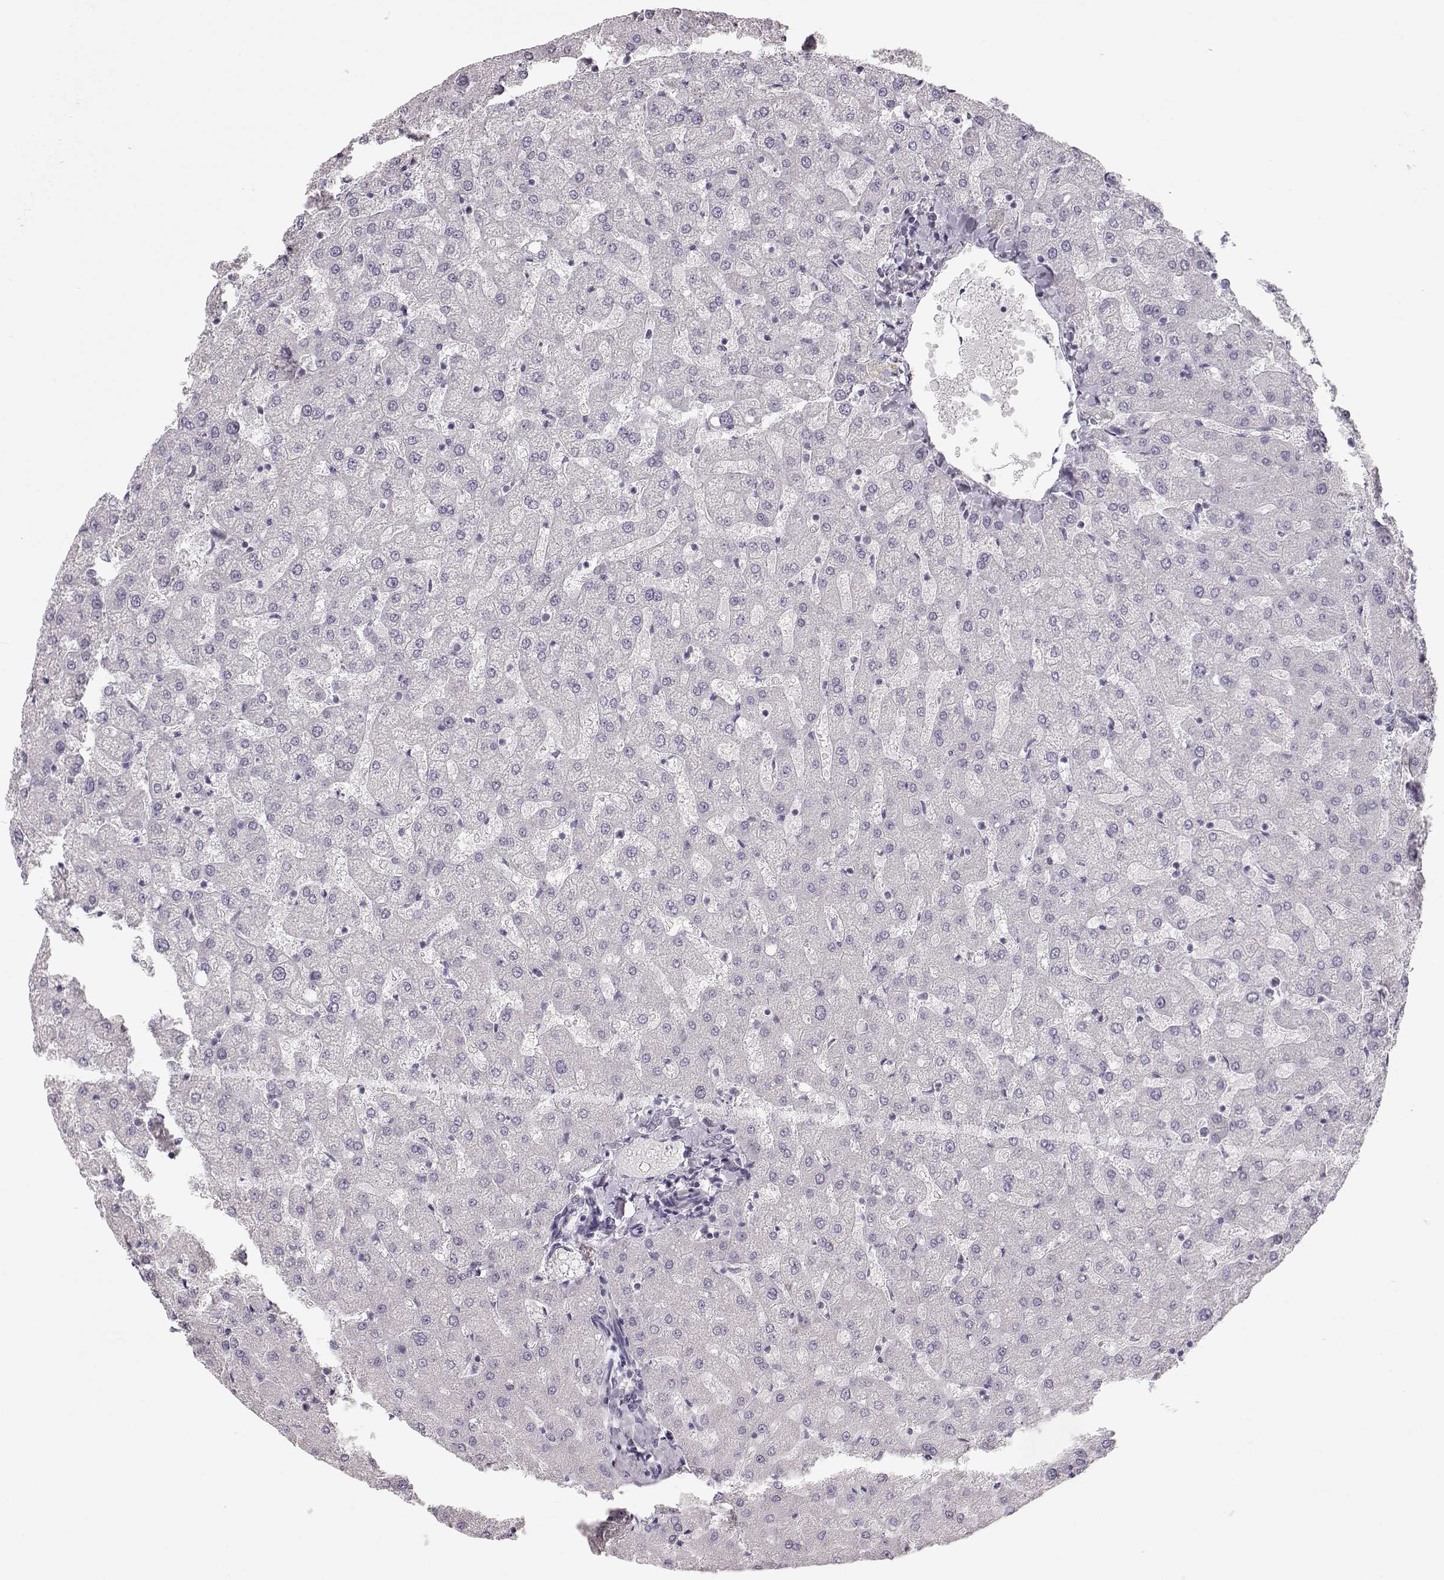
{"staining": {"intensity": "negative", "quantity": "none", "location": "none"}, "tissue": "liver", "cell_type": "Cholangiocytes", "image_type": "normal", "snomed": [{"axis": "morphology", "description": "Normal tissue, NOS"}, {"axis": "topography", "description": "Liver"}], "caption": "IHC of unremarkable liver displays no staining in cholangiocytes.", "gene": "FAM205A", "patient": {"sex": "female", "age": 50}}